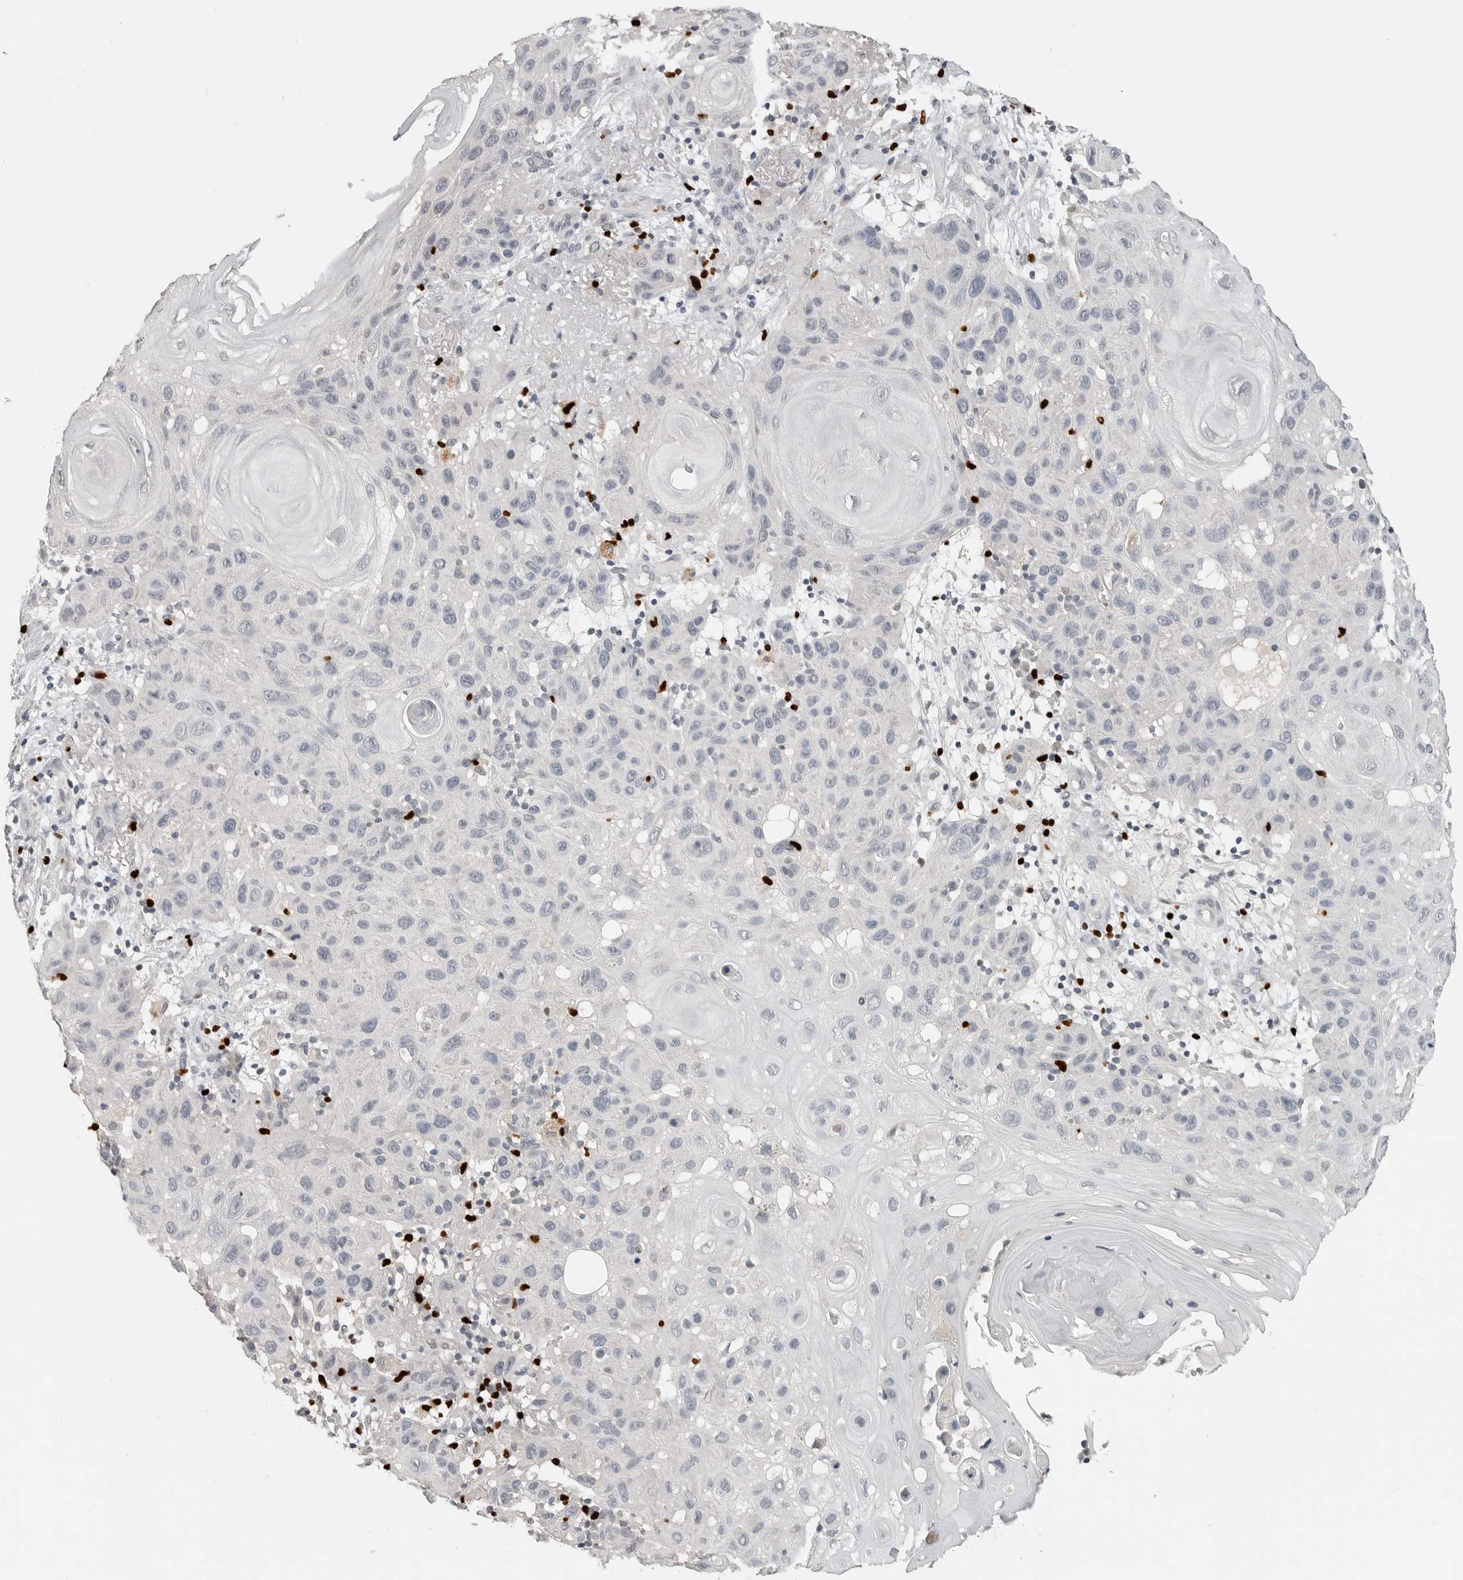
{"staining": {"intensity": "negative", "quantity": "none", "location": "none"}, "tissue": "skin cancer", "cell_type": "Tumor cells", "image_type": "cancer", "snomed": [{"axis": "morphology", "description": "Normal tissue, NOS"}, {"axis": "morphology", "description": "Squamous cell carcinoma, NOS"}, {"axis": "topography", "description": "Skin"}], "caption": "Image shows no significant protein expression in tumor cells of skin cancer (squamous cell carcinoma).", "gene": "FOXP3", "patient": {"sex": "female", "age": 96}}